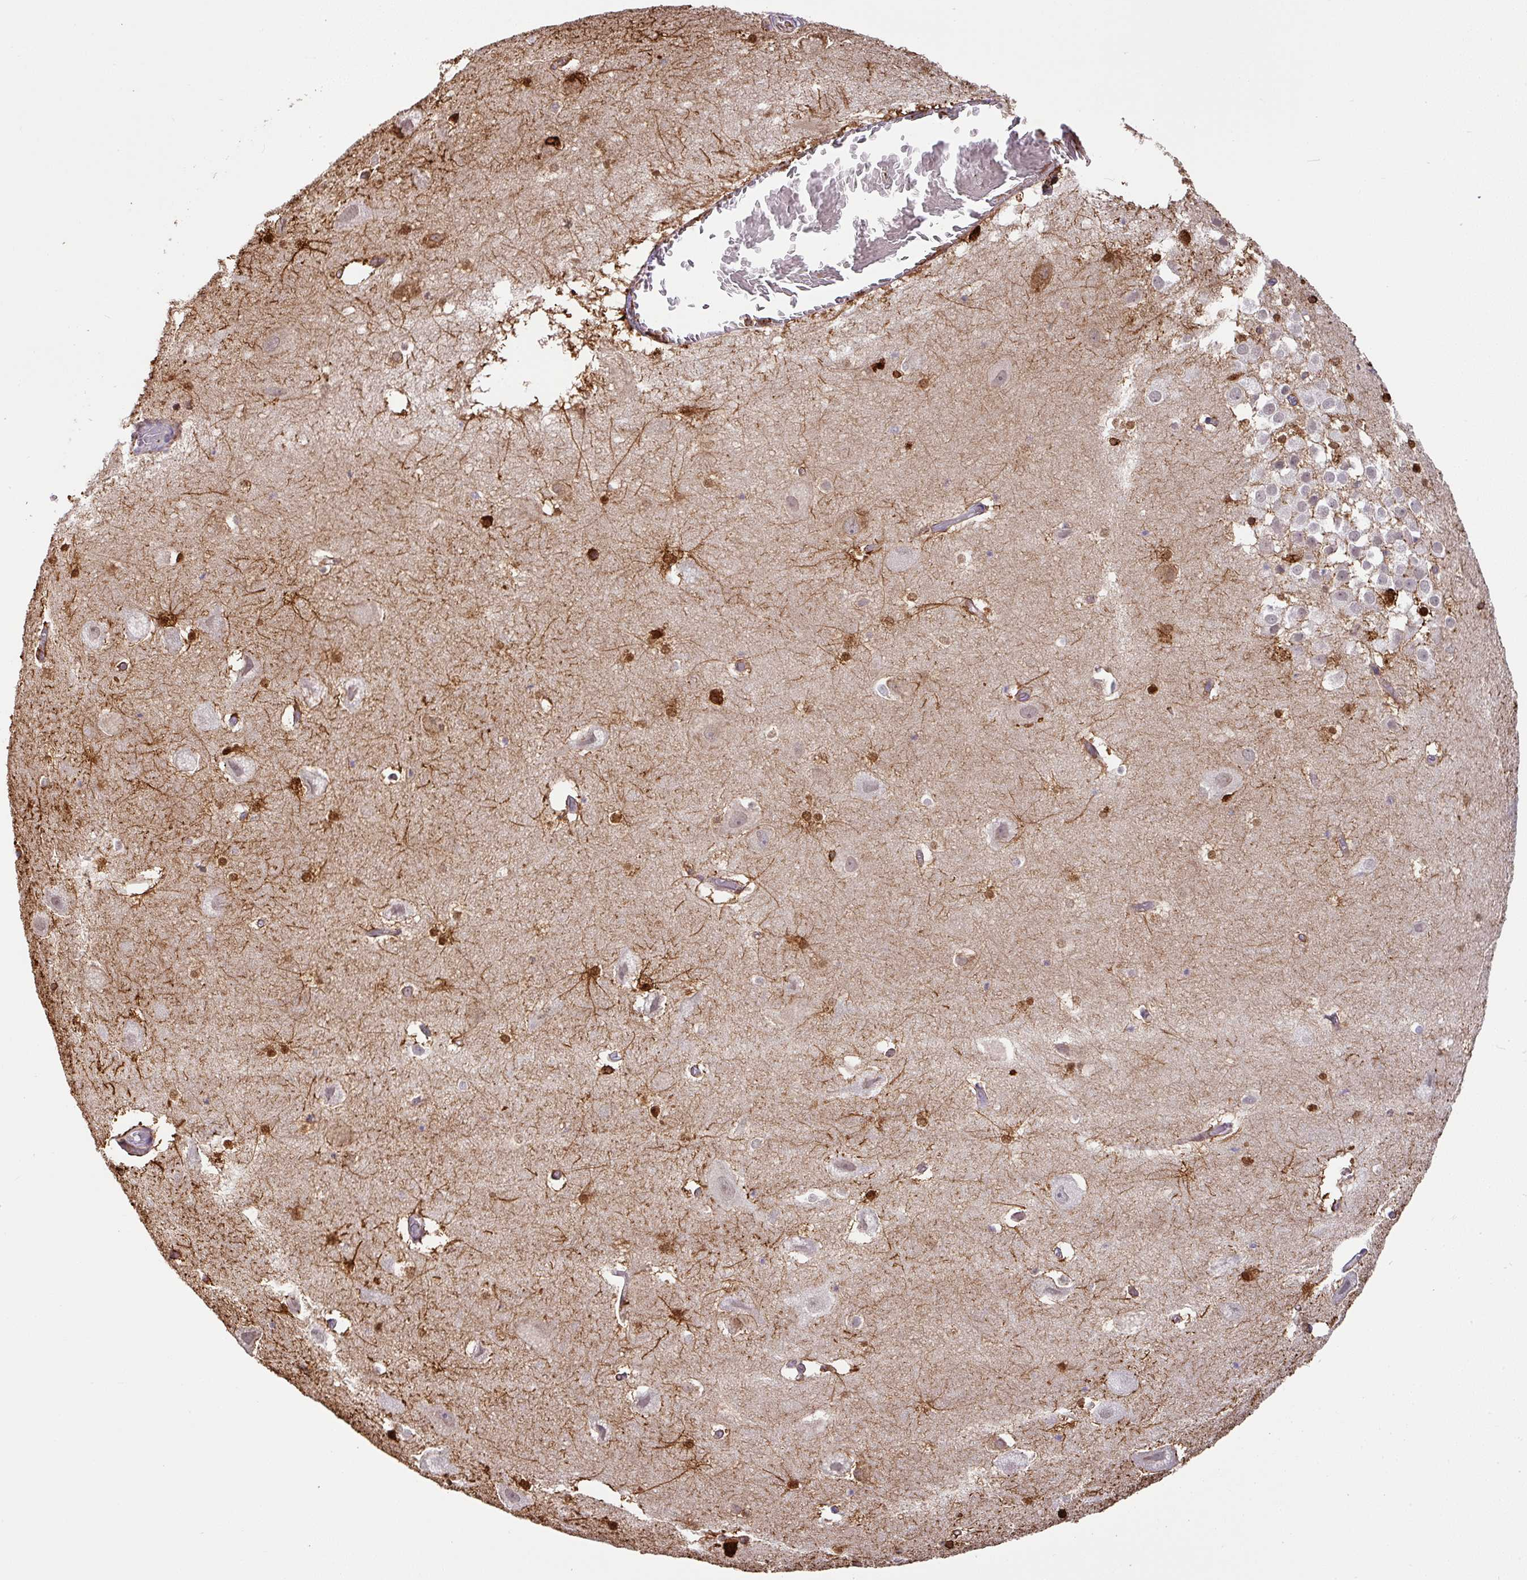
{"staining": {"intensity": "strong", "quantity": "25%-75%", "location": "cytoplasmic/membranous,nuclear"}, "tissue": "hippocampus", "cell_type": "Glial cells", "image_type": "normal", "snomed": [{"axis": "morphology", "description": "Normal tissue, NOS"}, {"axis": "topography", "description": "Hippocampus"}], "caption": "Glial cells reveal strong cytoplasmic/membranous,nuclear staining in approximately 25%-75% of cells in normal hippocampus. (Brightfield microscopy of DAB IHC at high magnification).", "gene": "GCNT7", "patient": {"sex": "female", "age": 52}}